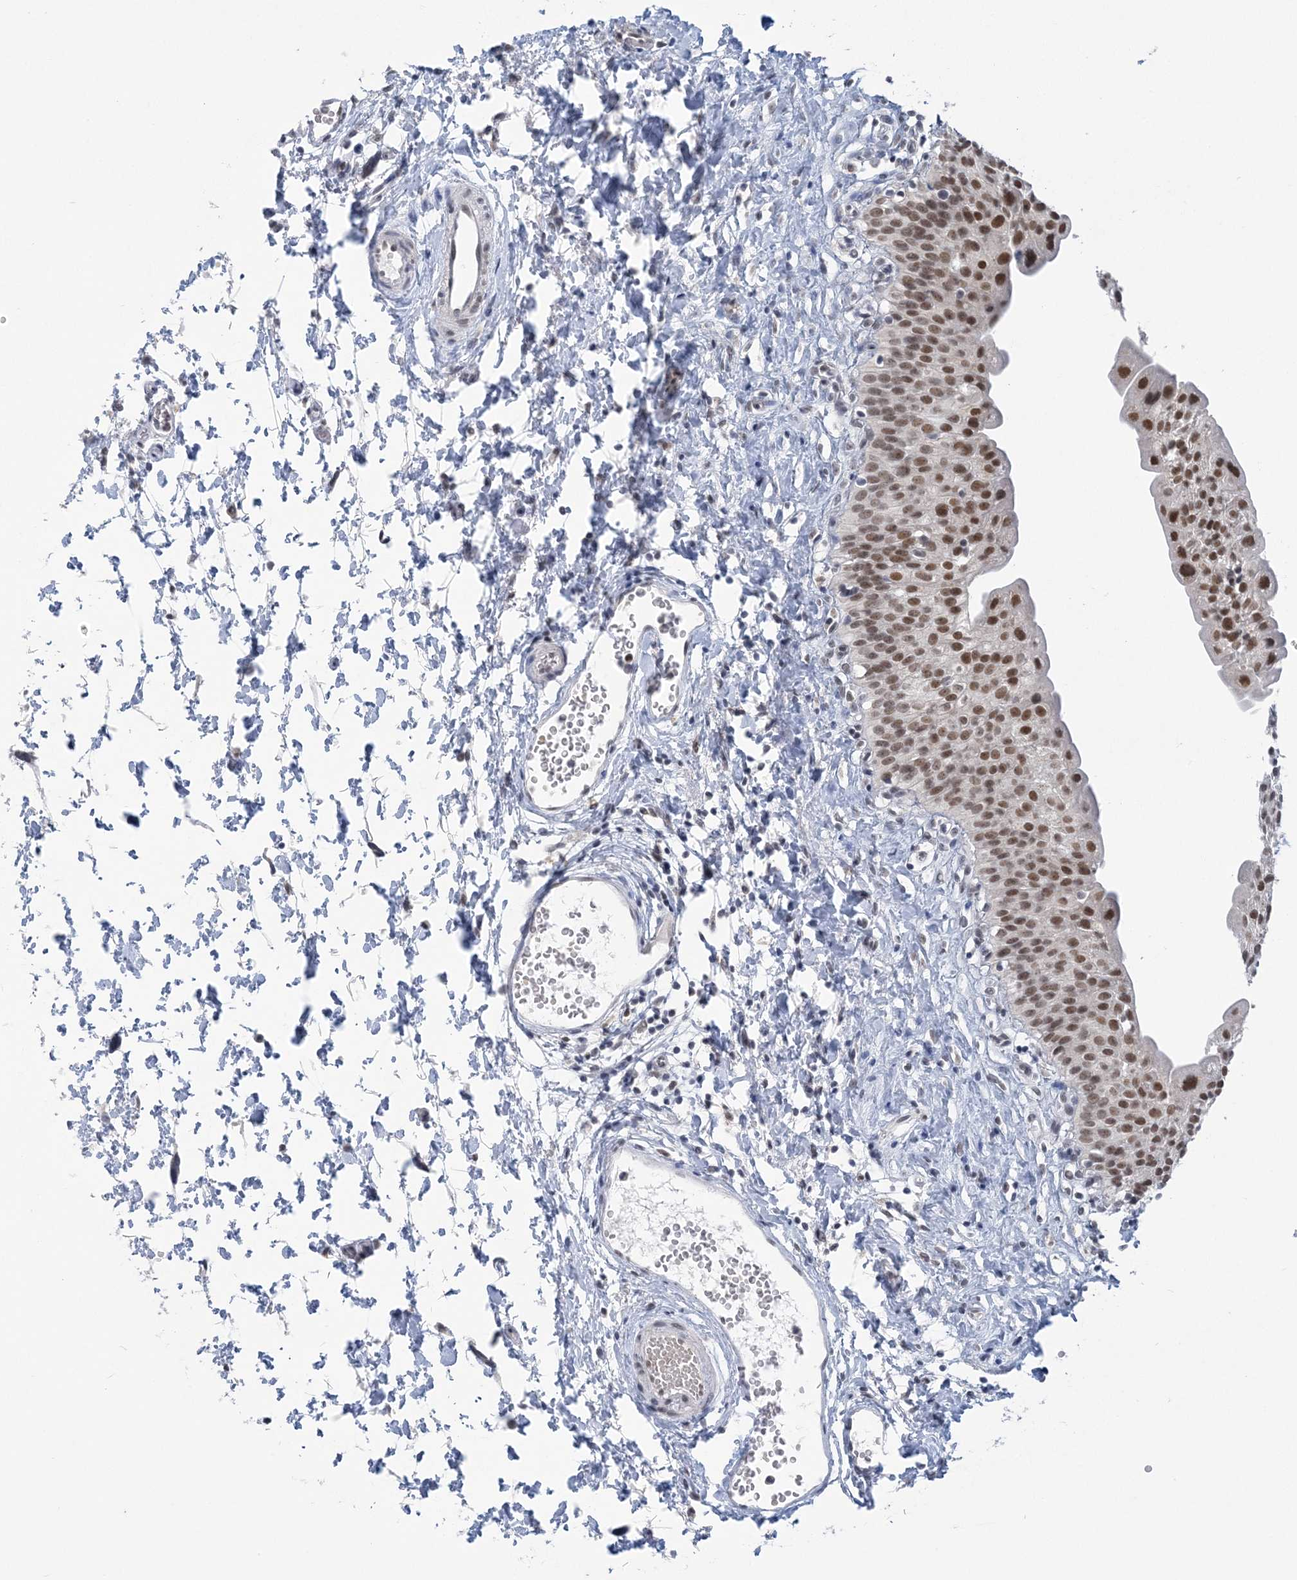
{"staining": {"intensity": "moderate", "quantity": ">75%", "location": "nuclear"}, "tissue": "urinary bladder", "cell_type": "Urothelial cells", "image_type": "normal", "snomed": [{"axis": "morphology", "description": "Normal tissue, NOS"}, {"axis": "topography", "description": "Urinary bladder"}], "caption": "Protein expression analysis of benign human urinary bladder reveals moderate nuclear staining in about >75% of urothelial cells. The protein of interest is shown in brown color, while the nuclei are stained blue.", "gene": "ZBTB7A", "patient": {"sex": "male", "age": 51}}